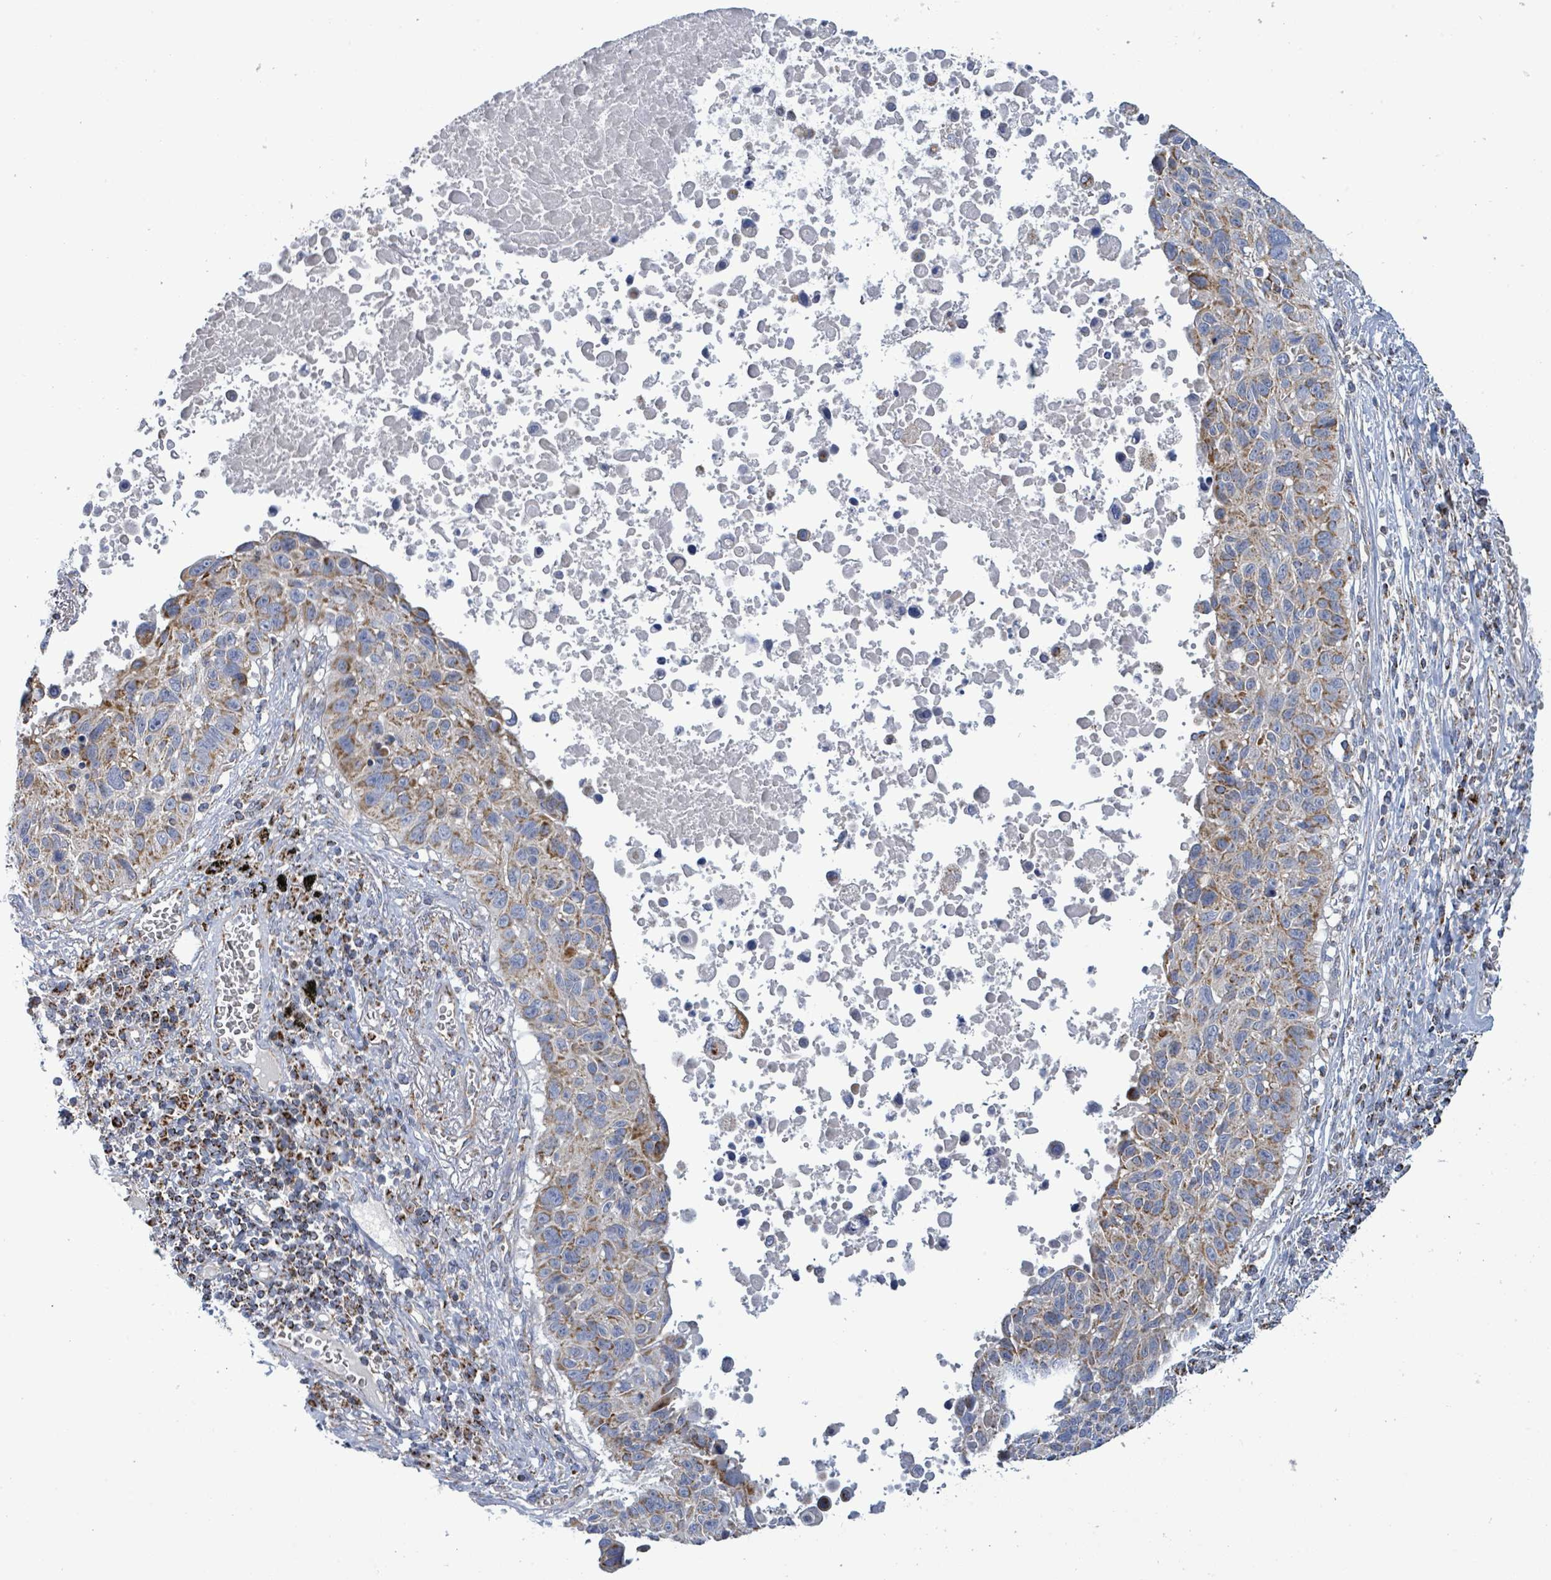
{"staining": {"intensity": "moderate", "quantity": "25%-75%", "location": "cytoplasmic/membranous"}, "tissue": "lung cancer", "cell_type": "Tumor cells", "image_type": "cancer", "snomed": [{"axis": "morphology", "description": "Squamous cell carcinoma, NOS"}, {"axis": "topography", "description": "Lung"}], "caption": "There is medium levels of moderate cytoplasmic/membranous staining in tumor cells of lung squamous cell carcinoma, as demonstrated by immunohistochemical staining (brown color).", "gene": "SUCLG2", "patient": {"sex": "male", "age": 66}}